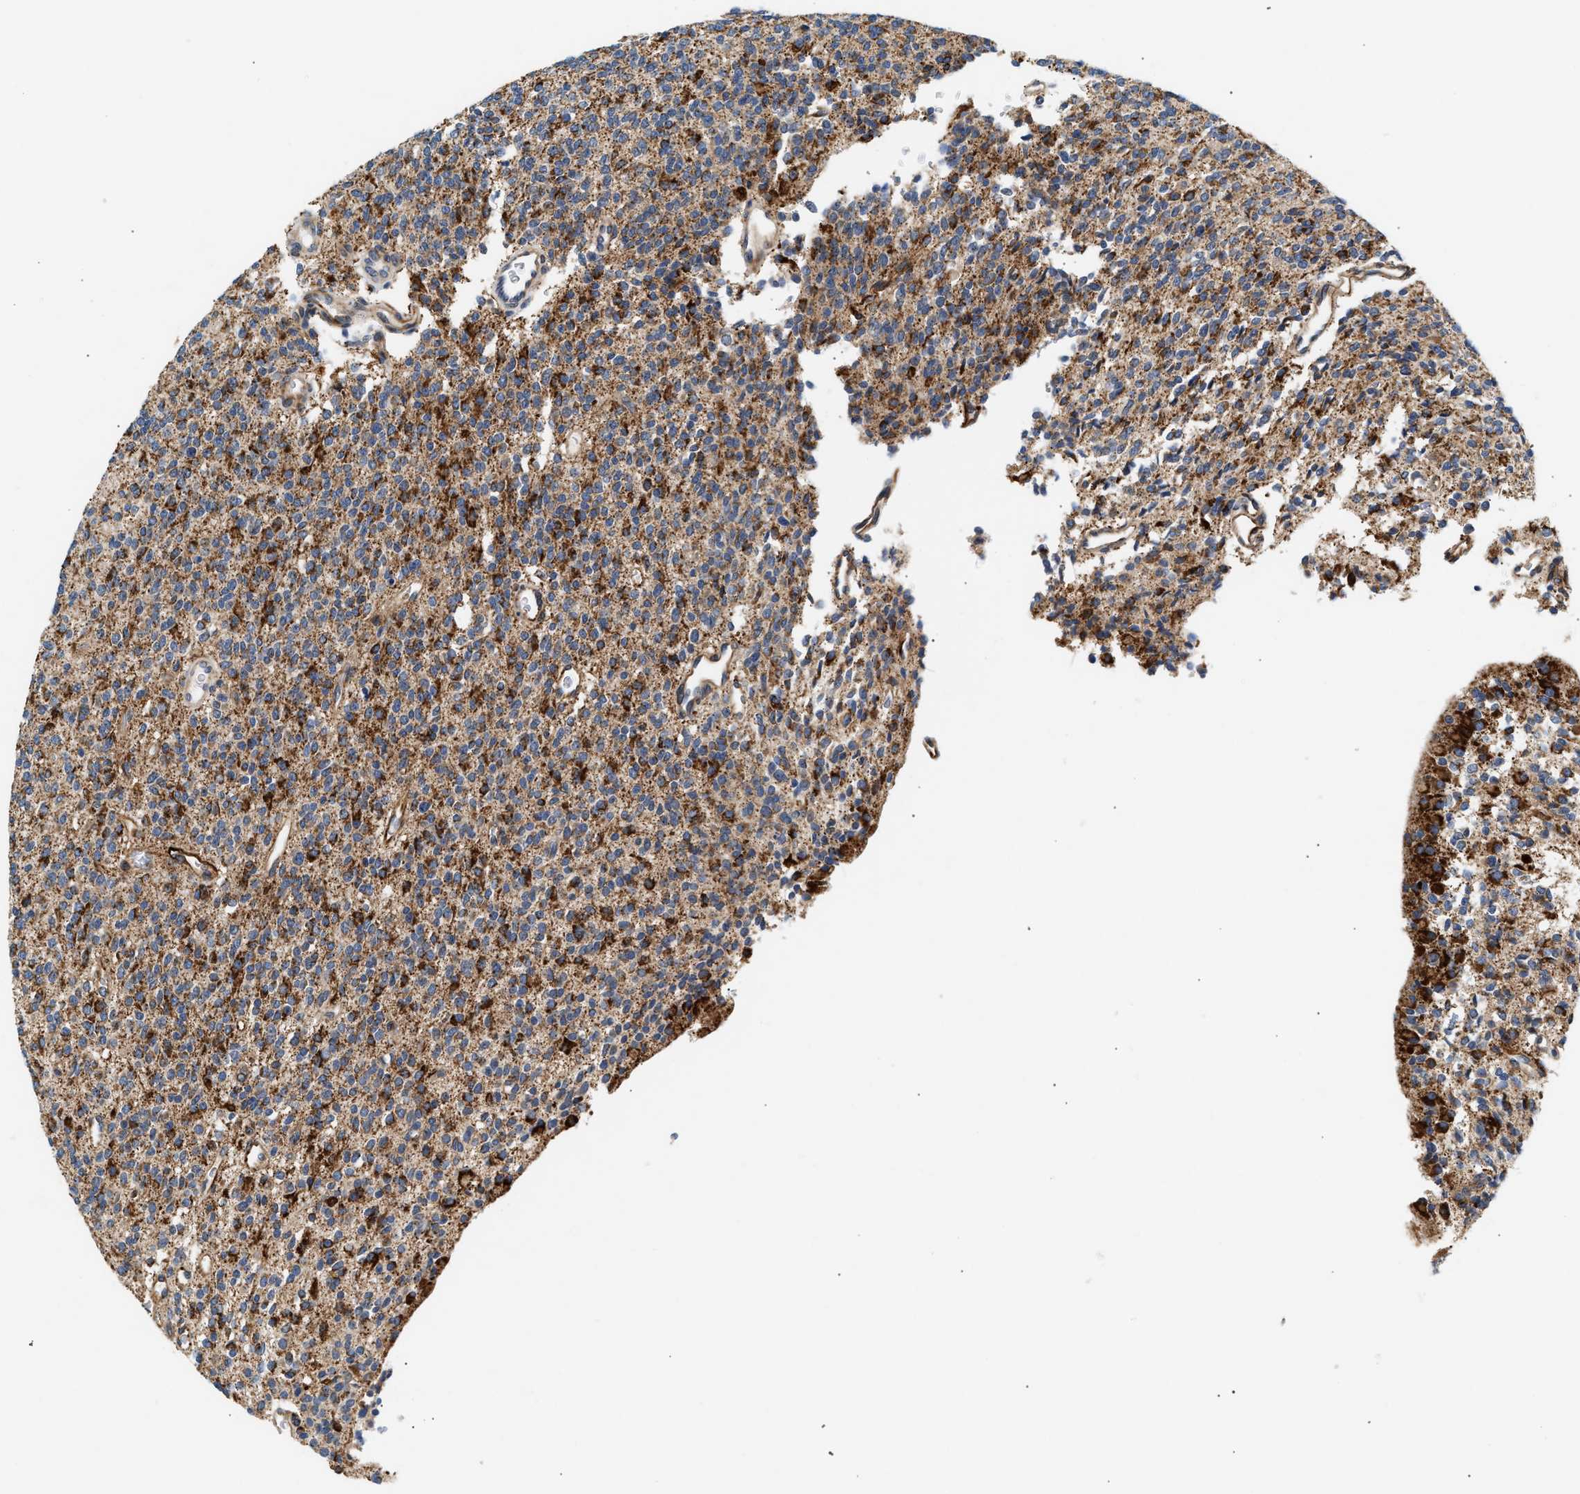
{"staining": {"intensity": "strong", "quantity": "25%-75%", "location": "cytoplasmic/membranous"}, "tissue": "glioma", "cell_type": "Tumor cells", "image_type": "cancer", "snomed": [{"axis": "morphology", "description": "Glioma, malignant, High grade"}, {"axis": "topography", "description": "Brain"}], "caption": "Strong cytoplasmic/membranous staining for a protein is appreciated in approximately 25%-75% of tumor cells of glioma using immunohistochemistry.", "gene": "IFT74", "patient": {"sex": "male", "age": 34}}